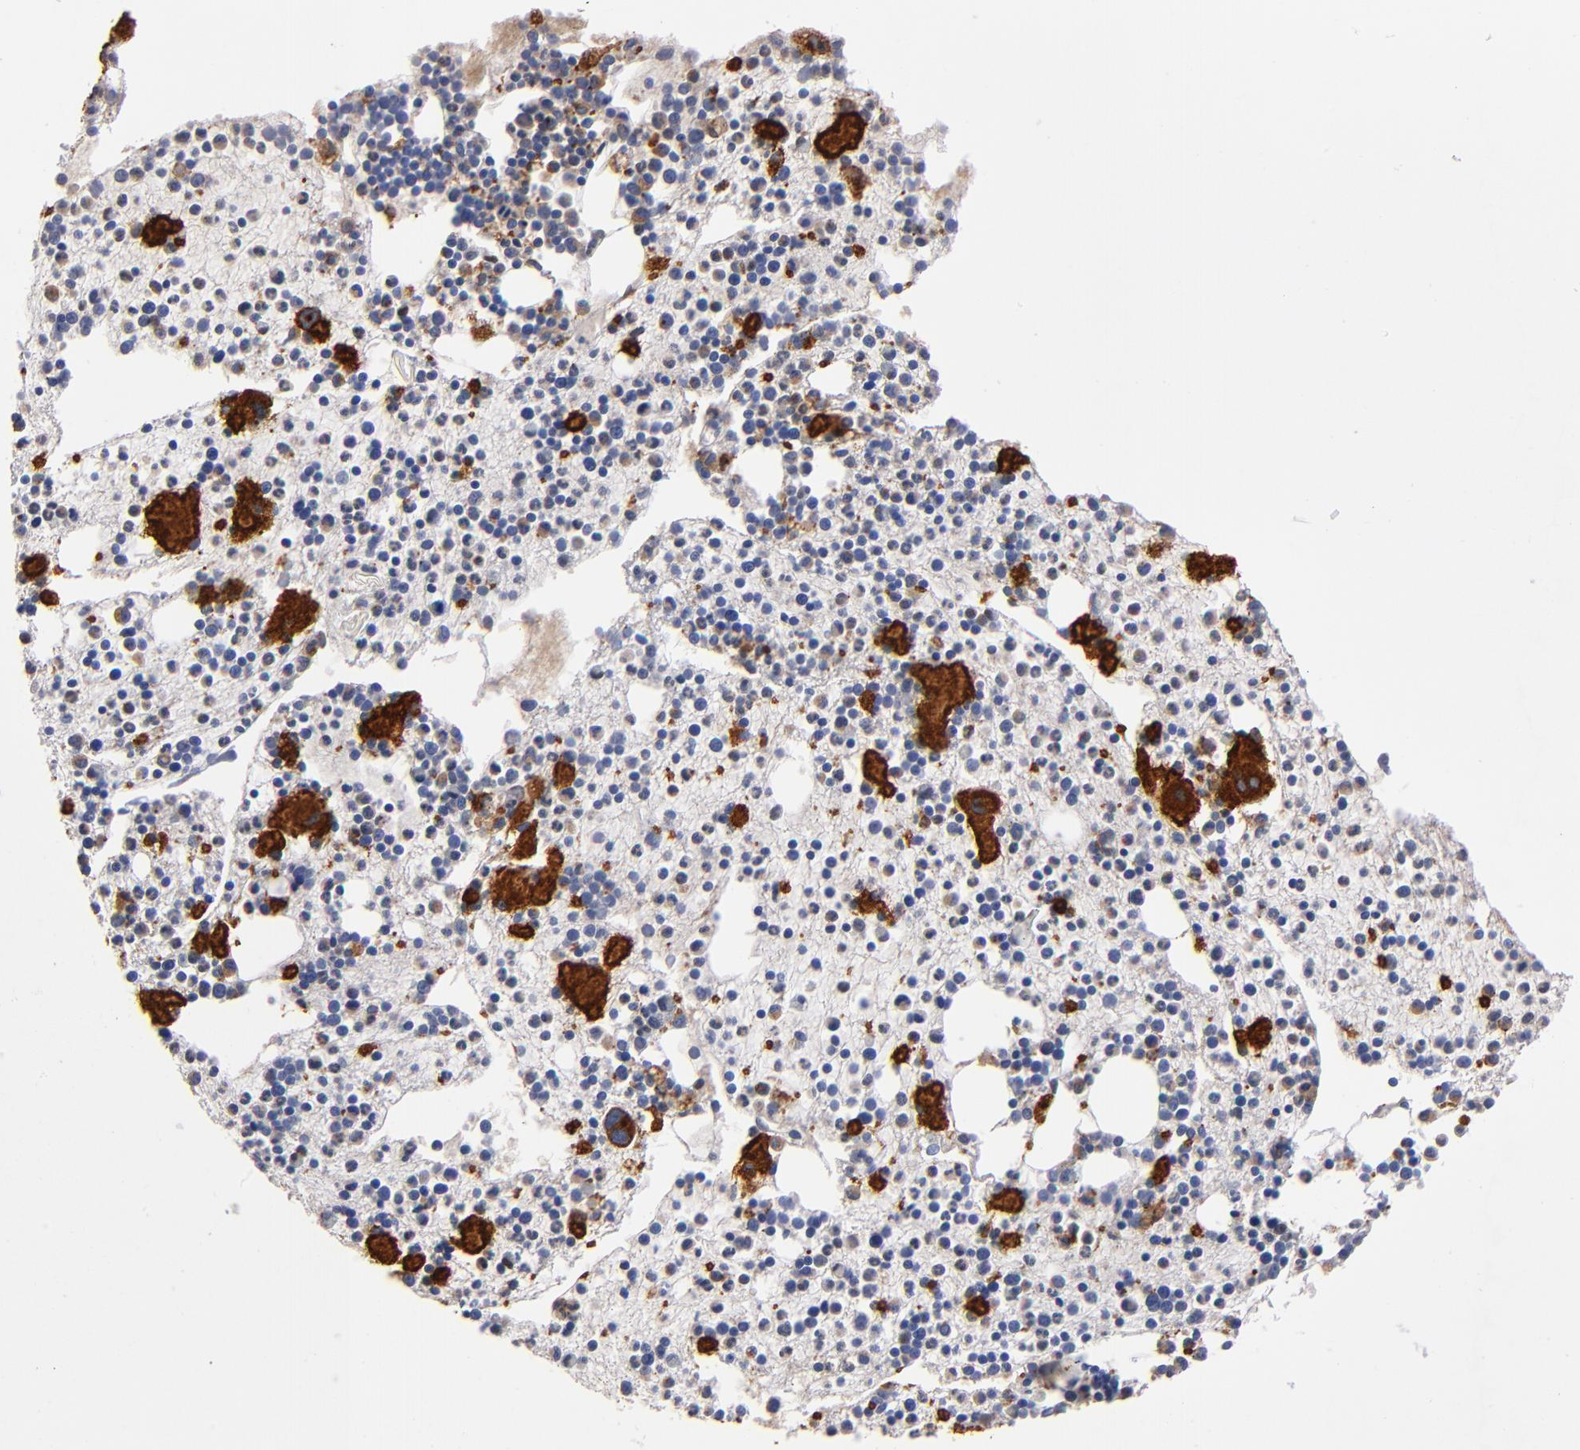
{"staining": {"intensity": "strong", "quantity": "<25%", "location": "cytoplasmic/membranous"}, "tissue": "bone marrow", "cell_type": "Hematopoietic cells", "image_type": "normal", "snomed": [{"axis": "morphology", "description": "Normal tissue, NOS"}, {"axis": "topography", "description": "Bone marrow"}], "caption": "Immunohistochemical staining of unremarkable human bone marrow exhibits strong cytoplasmic/membranous protein positivity in about <25% of hematopoietic cells.", "gene": "SELP", "patient": {"sex": "male", "age": 15}}